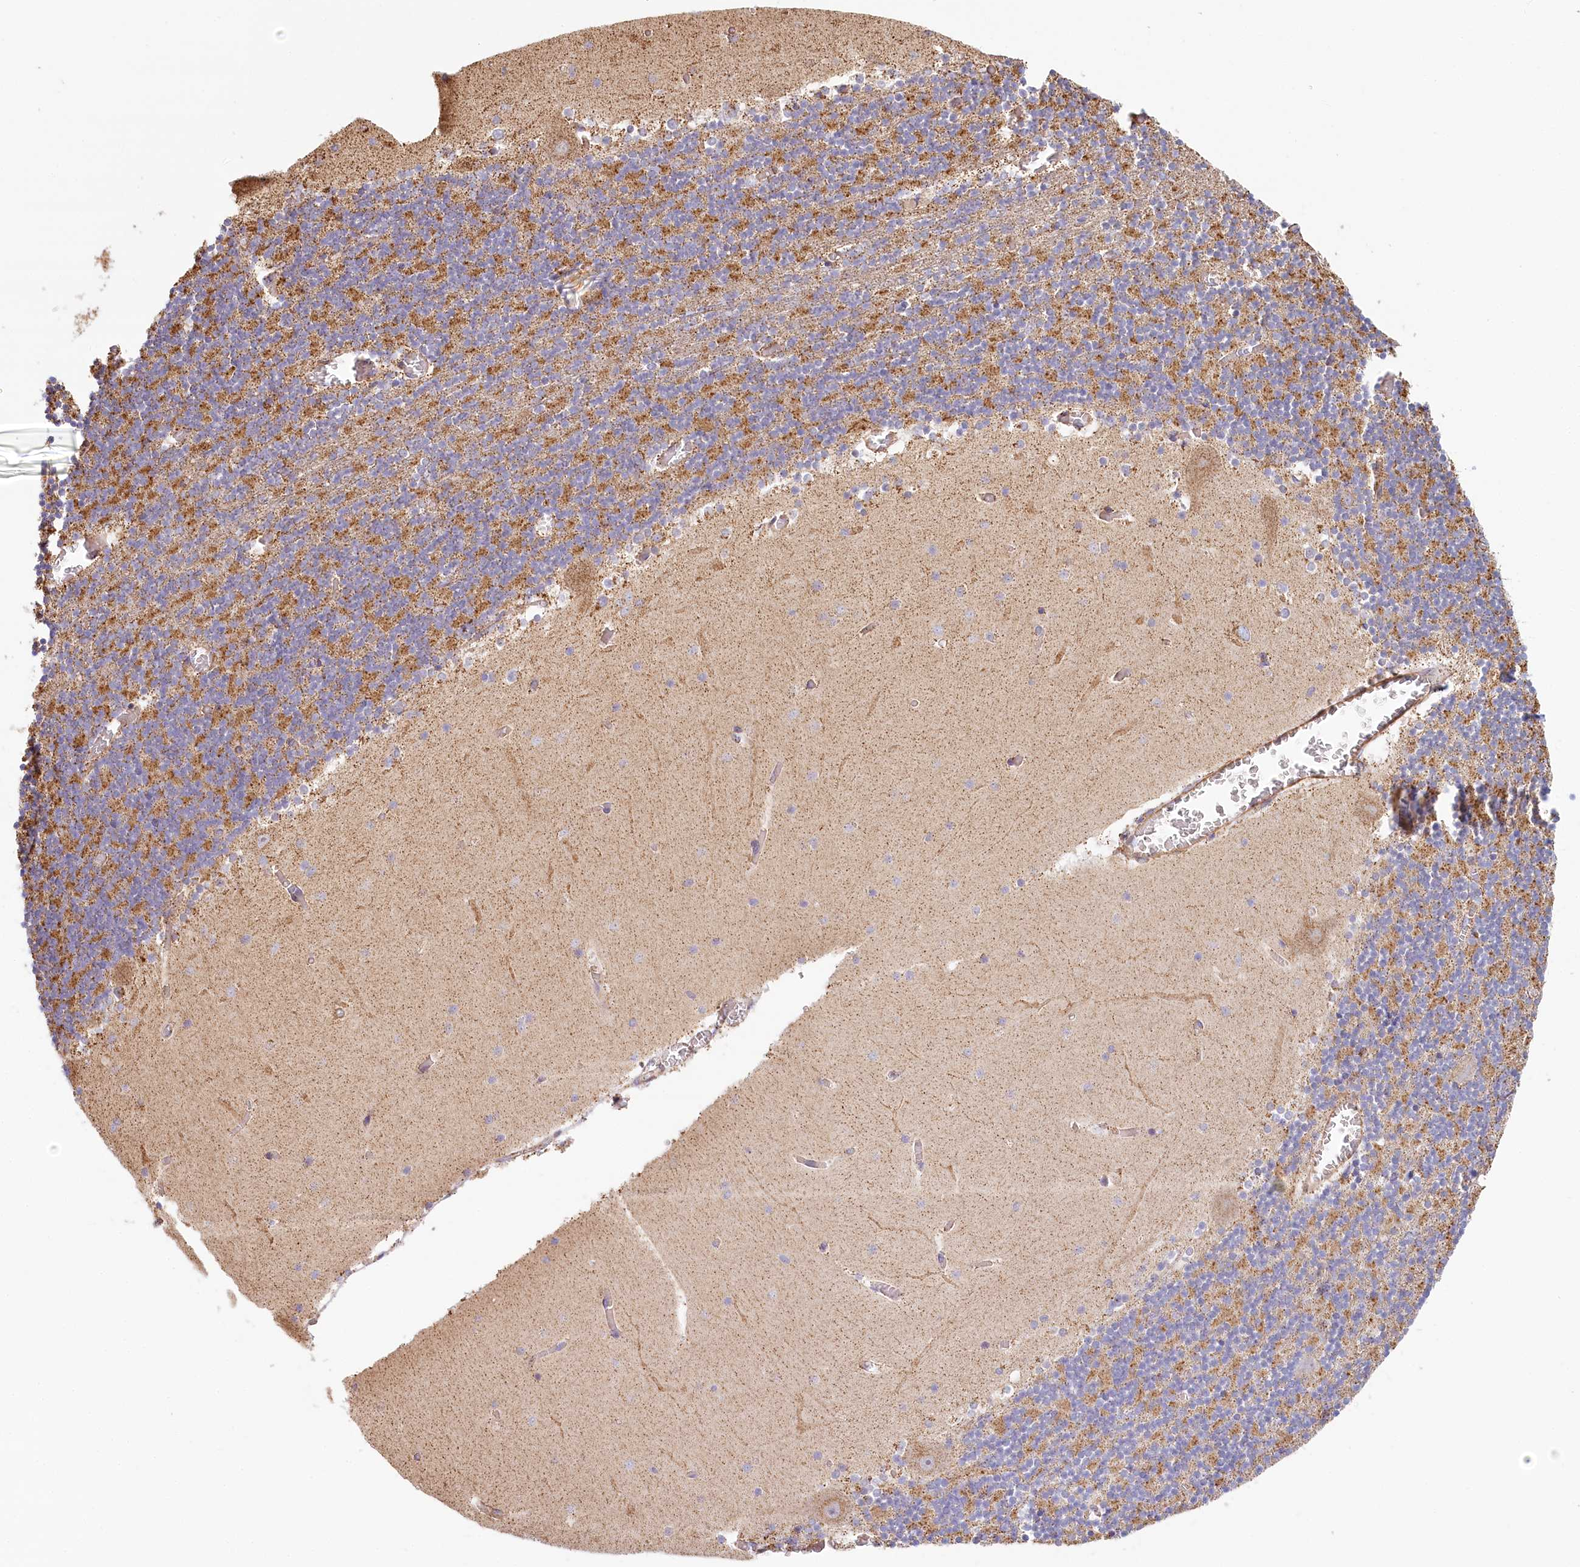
{"staining": {"intensity": "moderate", "quantity": "25%-75%", "location": "cytoplasmic/membranous"}, "tissue": "cerebellum", "cell_type": "Cells in granular layer", "image_type": "normal", "snomed": [{"axis": "morphology", "description": "Normal tissue, NOS"}, {"axis": "topography", "description": "Cerebellum"}], "caption": "An image showing moderate cytoplasmic/membranous expression in about 25%-75% of cells in granular layer in benign cerebellum, as visualized by brown immunohistochemical staining.", "gene": "UMPS", "patient": {"sex": "female", "age": 28}}